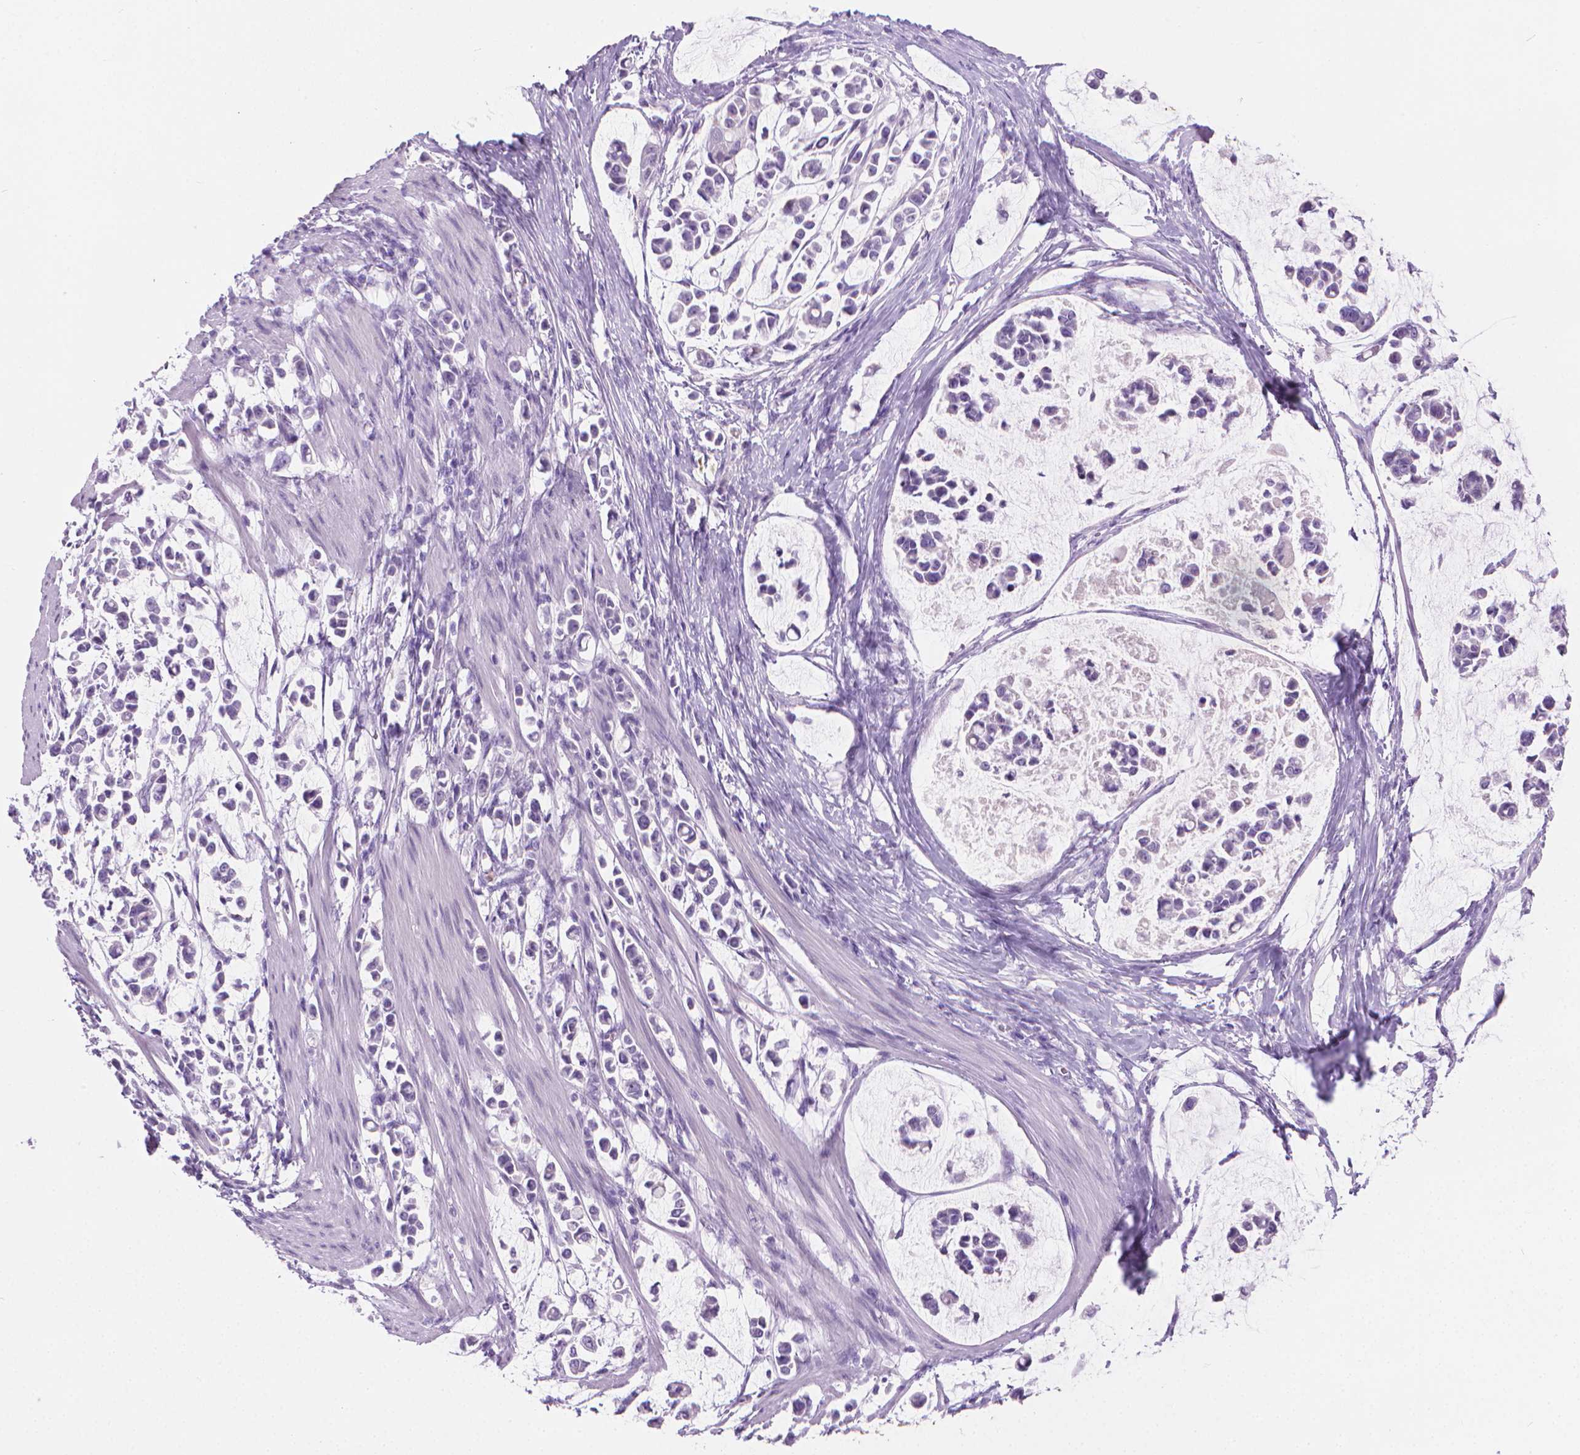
{"staining": {"intensity": "negative", "quantity": "none", "location": "none"}, "tissue": "stomach cancer", "cell_type": "Tumor cells", "image_type": "cancer", "snomed": [{"axis": "morphology", "description": "Adenocarcinoma, NOS"}, {"axis": "topography", "description": "Stomach"}], "caption": "Histopathology image shows no protein expression in tumor cells of stomach adenocarcinoma tissue.", "gene": "CFAP52", "patient": {"sex": "male", "age": 82}}